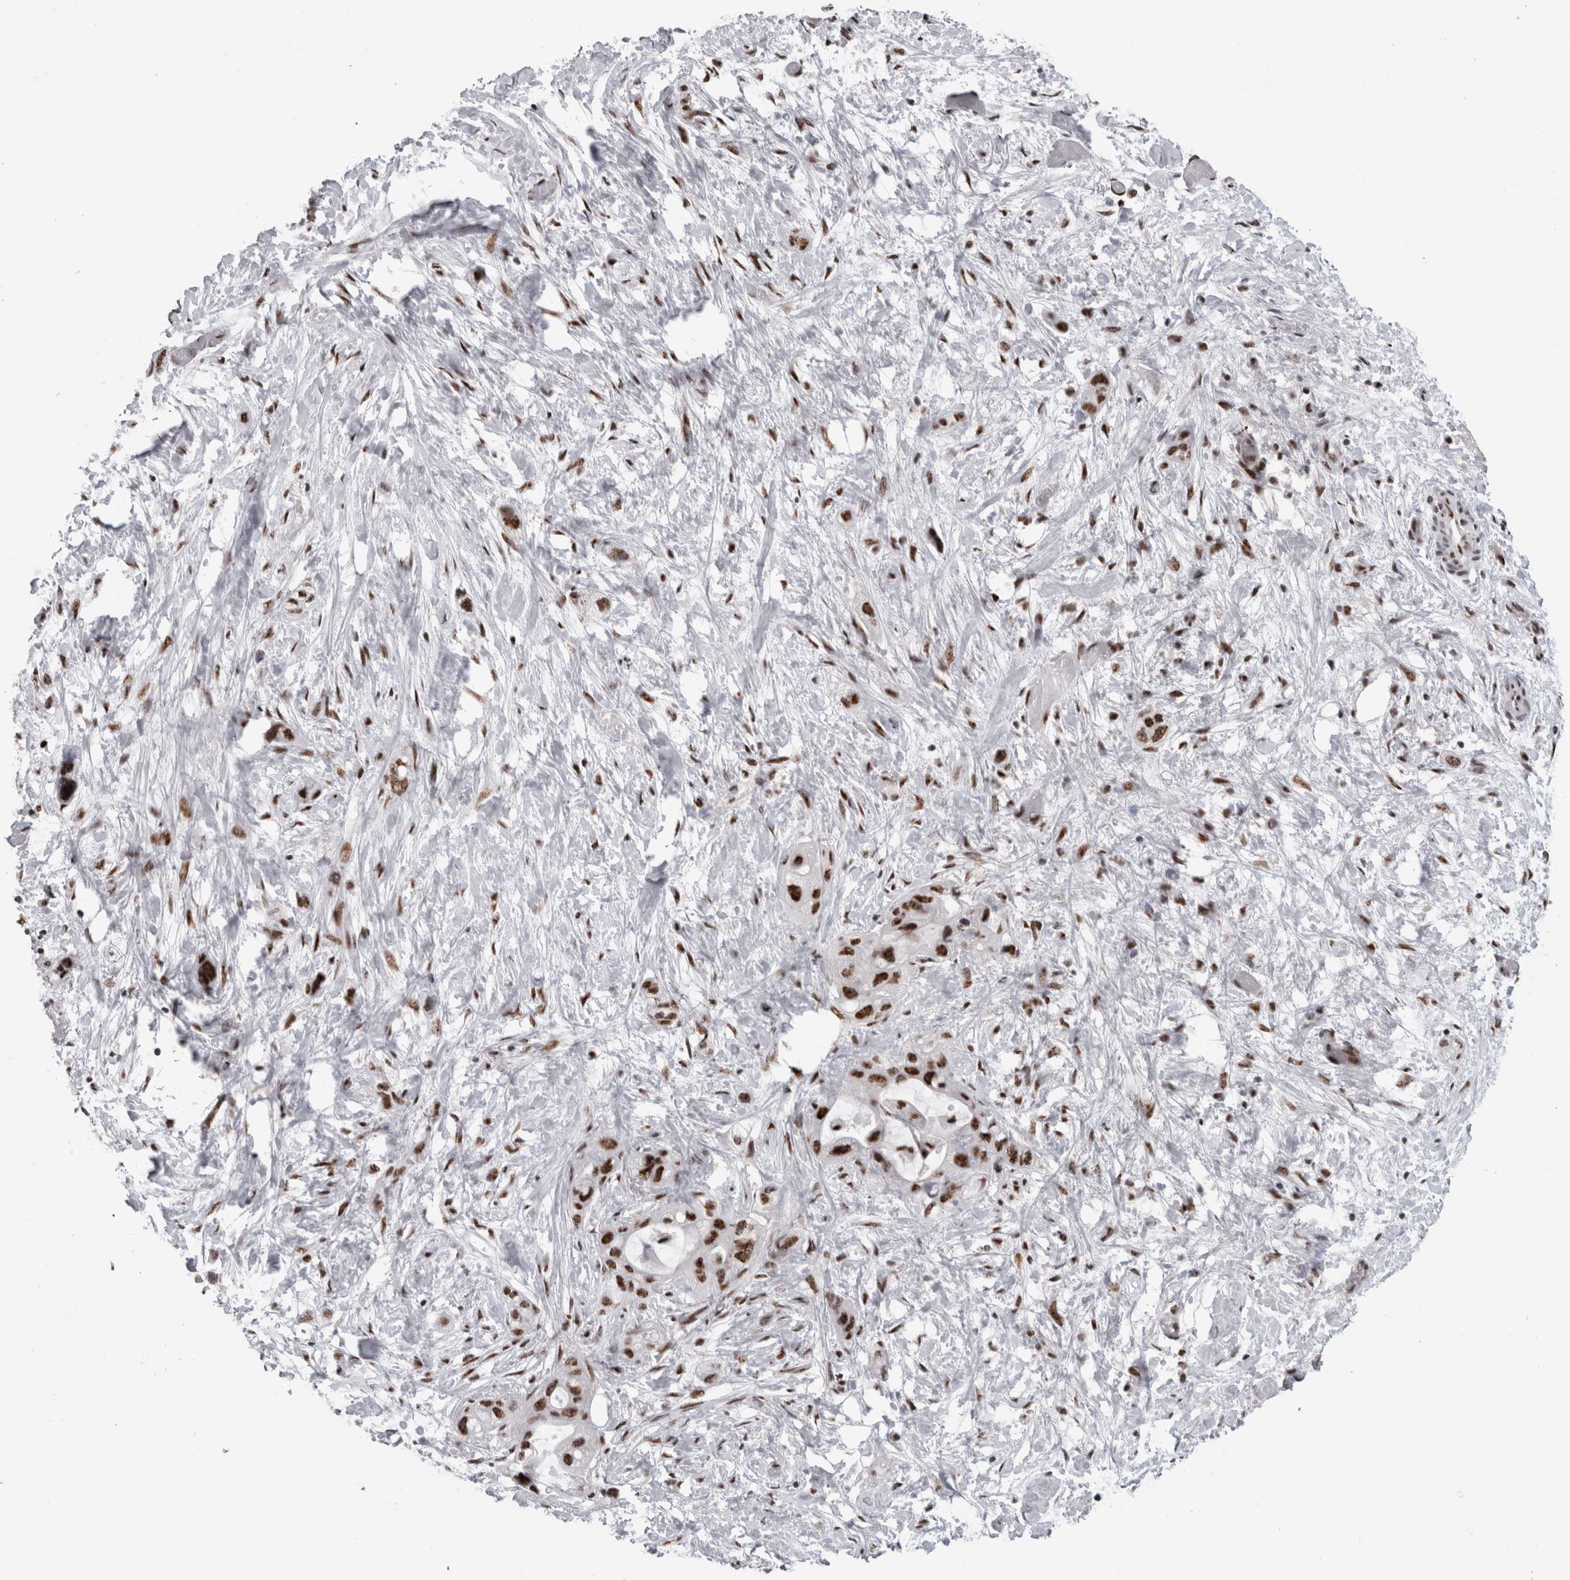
{"staining": {"intensity": "strong", "quantity": ">75%", "location": "nuclear"}, "tissue": "stomach cancer", "cell_type": "Tumor cells", "image_type": "cancer", "snomed": [{"axis": "morphology", "description": "Adenocarcinoma, NOS"}, {"axis": "topography", "description": "Stomach"}, {"axis": "topography", "description": "Stomach, lower"}], "caption": "Stomach adenocarcinoma tissue demonstrates strong nuclear positivity in approximately >75% of tumor cells", "gene": "SNRNP40", "patient": {"sex": "female", "age": 48}}